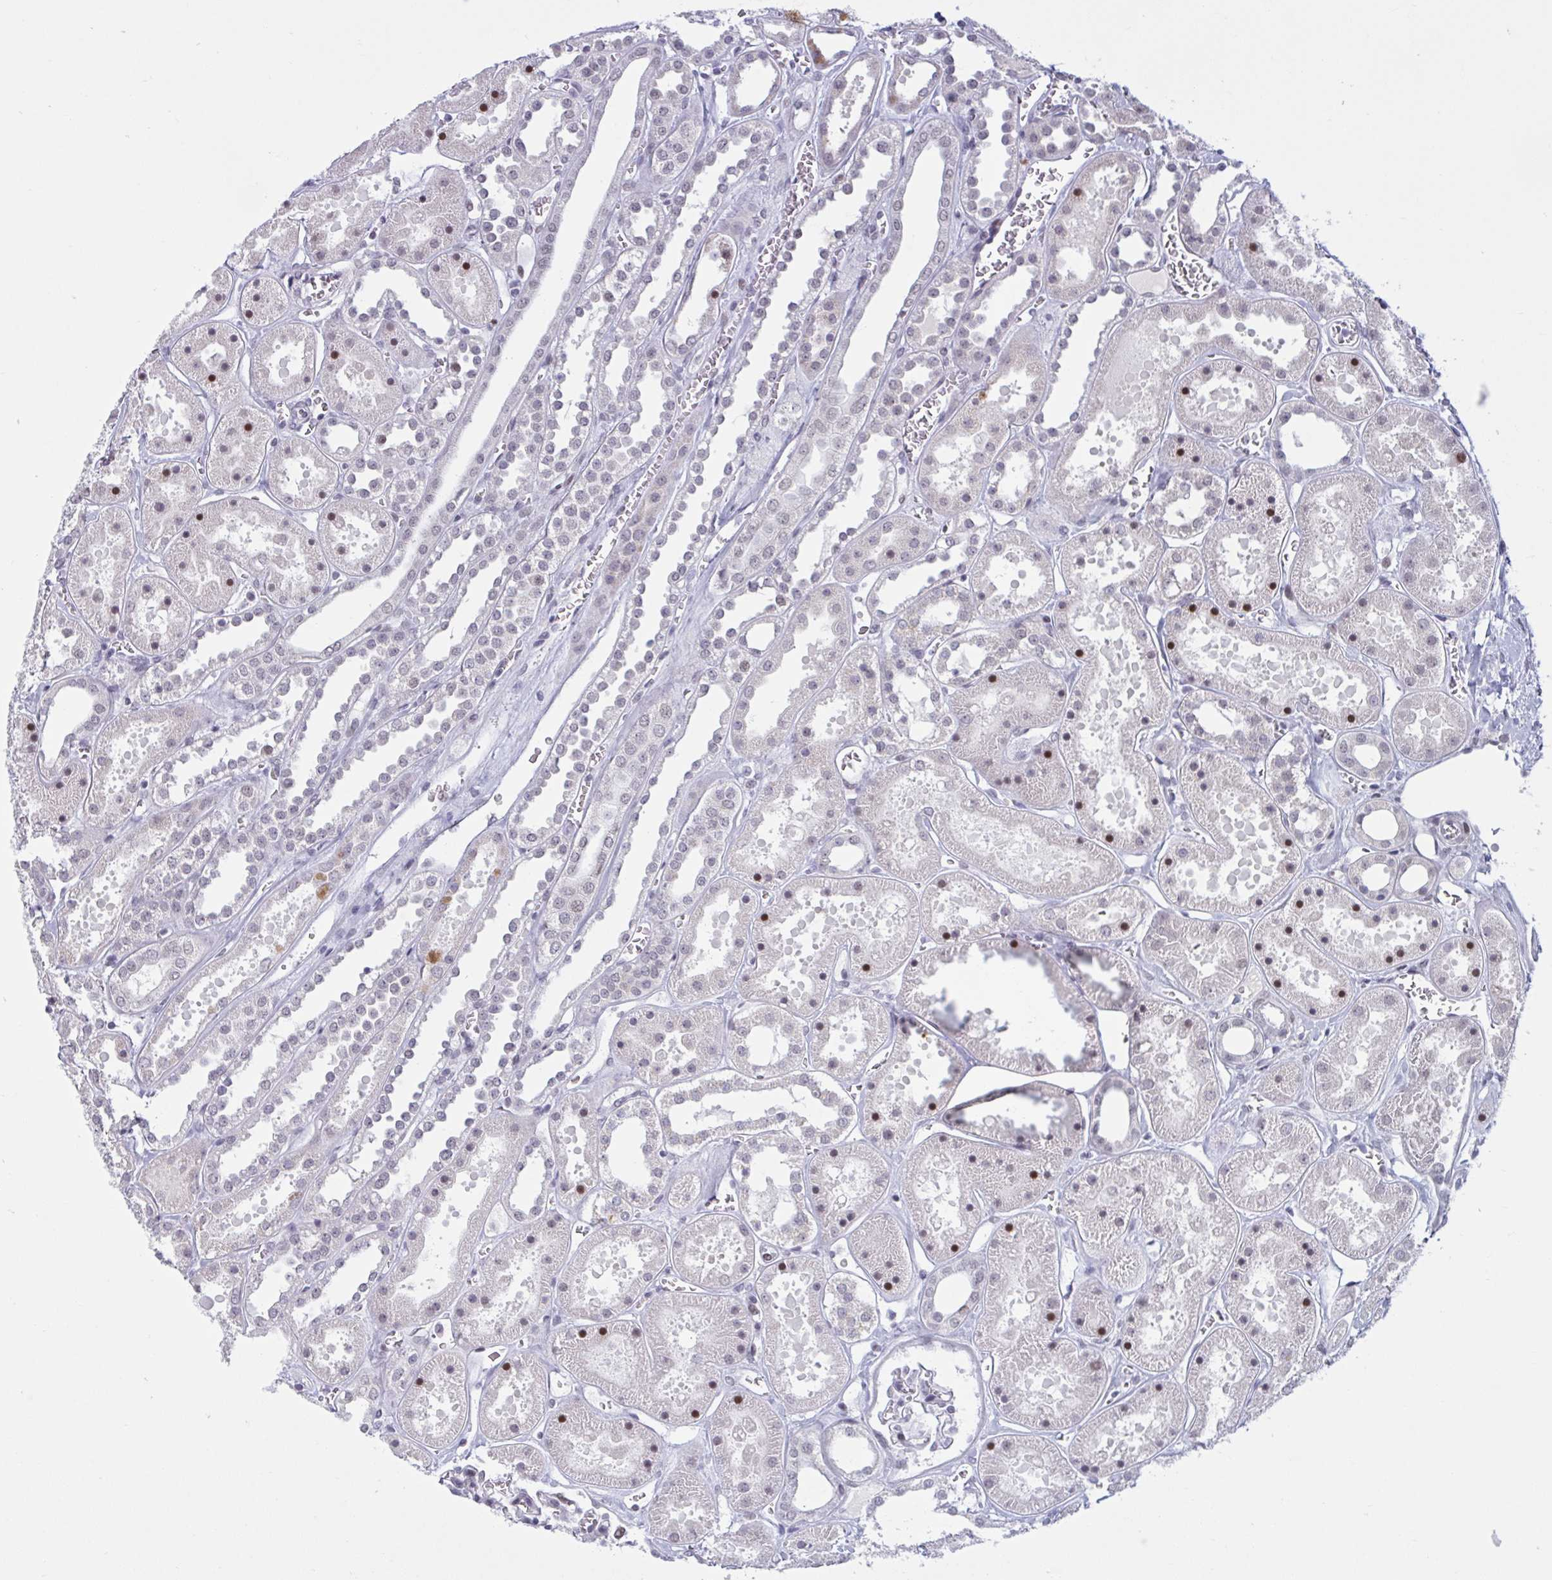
{"staining": {"intensity": "moderate", "quantity": "<25%", "location": "nuclear"}, "tissue": "kidney", "cell_type": "Cells in glomeruli", "image_type": "normal", "snomed": [{"axis": "morphology", "description": "Normal tissue, NOS"}, {"axis": "topography", "description": "Kidney"}], "caption": "Brown immunohistochemical staining in benign kidney exhibits moderate nuclear staining in approximately <25% of cells in glomeruli. (IHC, brightfield microscopy, high magnification).", "gene": "HSD17B6", "patient": {"sex": "female", "age": 41}}